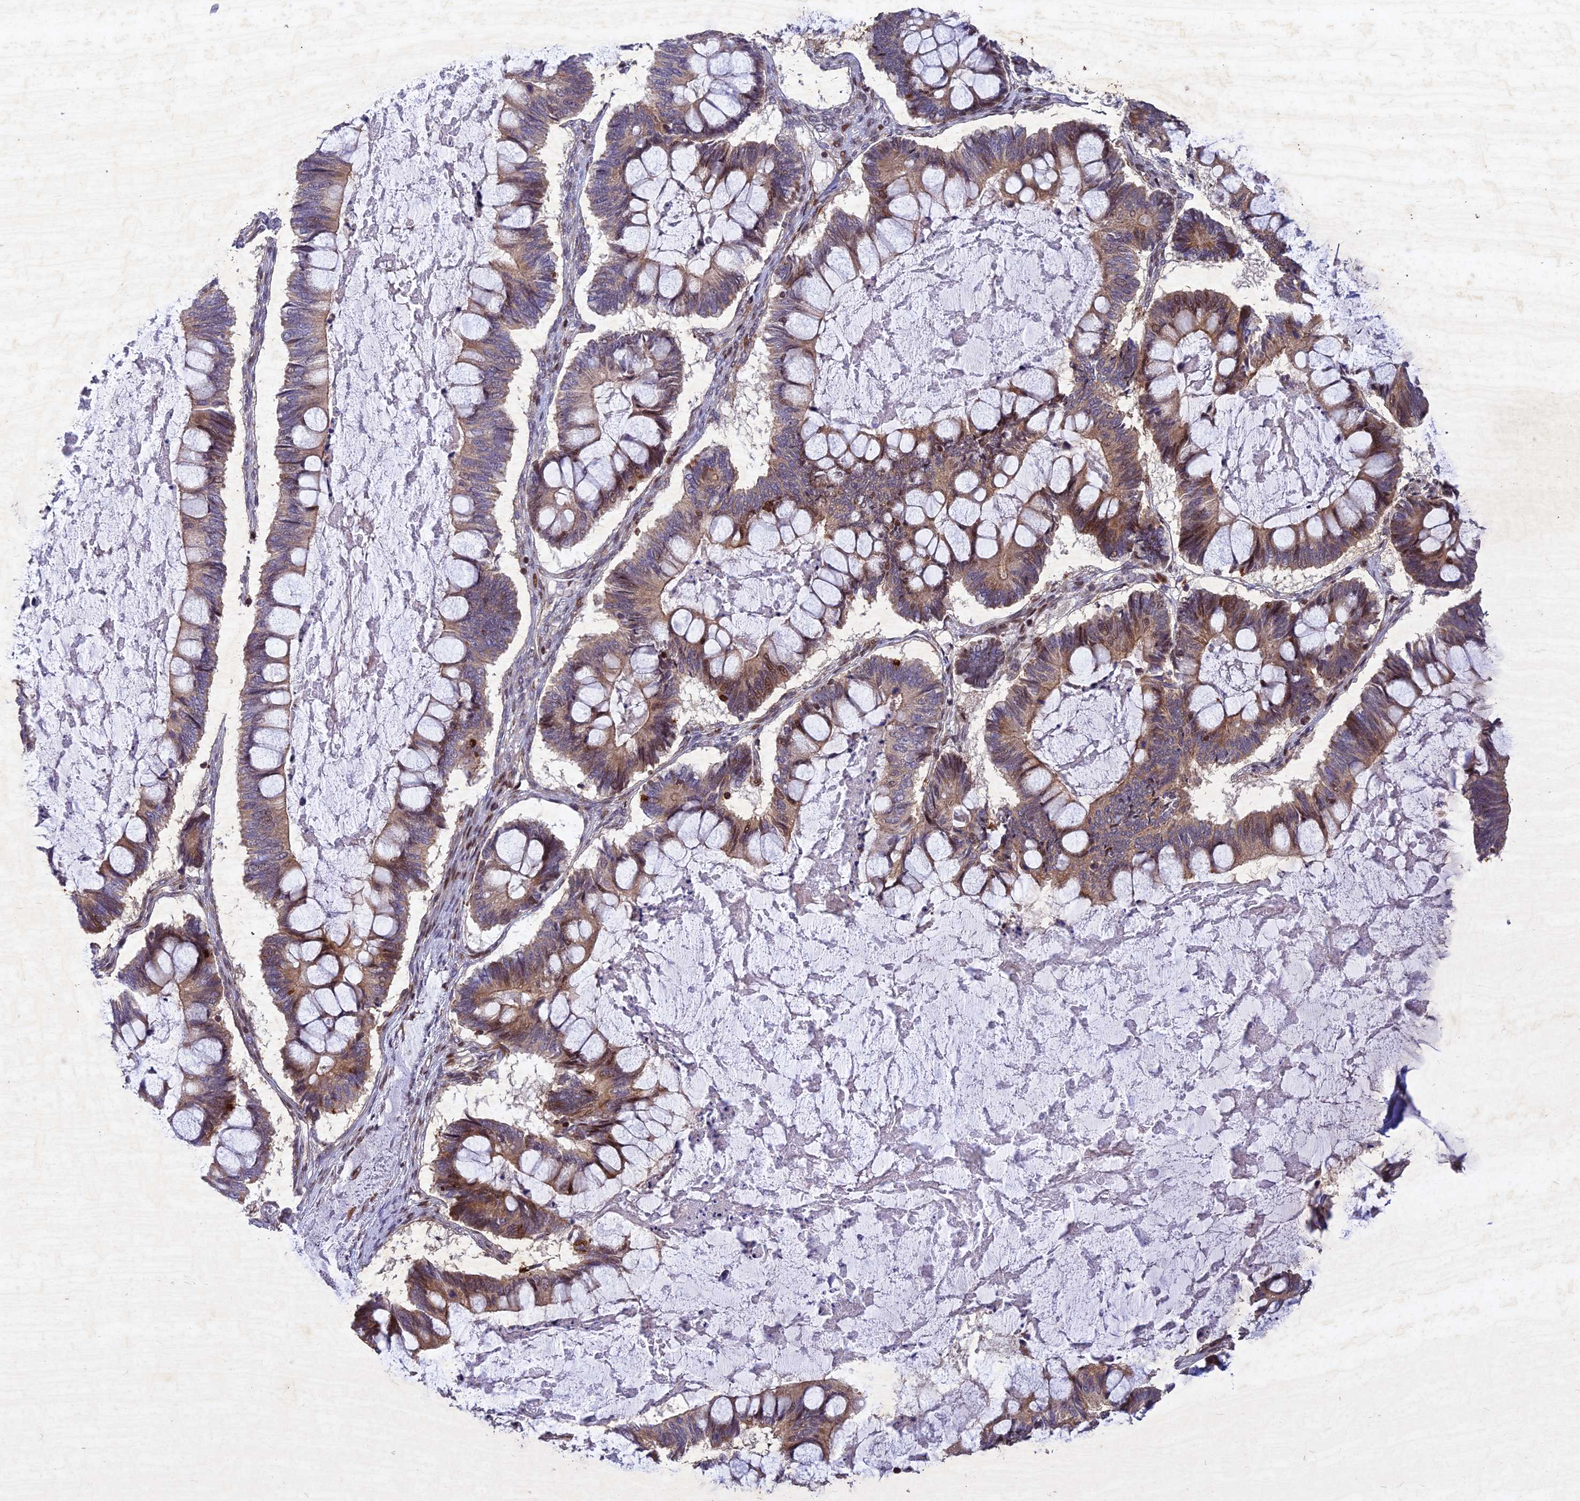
{"staining": {"intensity": "strong", "quantity": "<25%", "location": "cytoplasmic/membranous,nuclear"}, "tissue": "ovarian cancer", "cell_type": "Tumor cells", "image_type": "cancer", "snomed": [{"axis": "morphology", "description": "Cystadenocarcinoma, mucinous, NOS"}, {"axis": "topography", "description": "Ovary"}], "caption": "Tumor cells reveal medium levels of strong cytoplasmic/membranous and nuclear positivity in approximately <25% of cells in ovarian cancer.", "gene": "RELCH", "patient": {"sex": "female", "age": 61}}